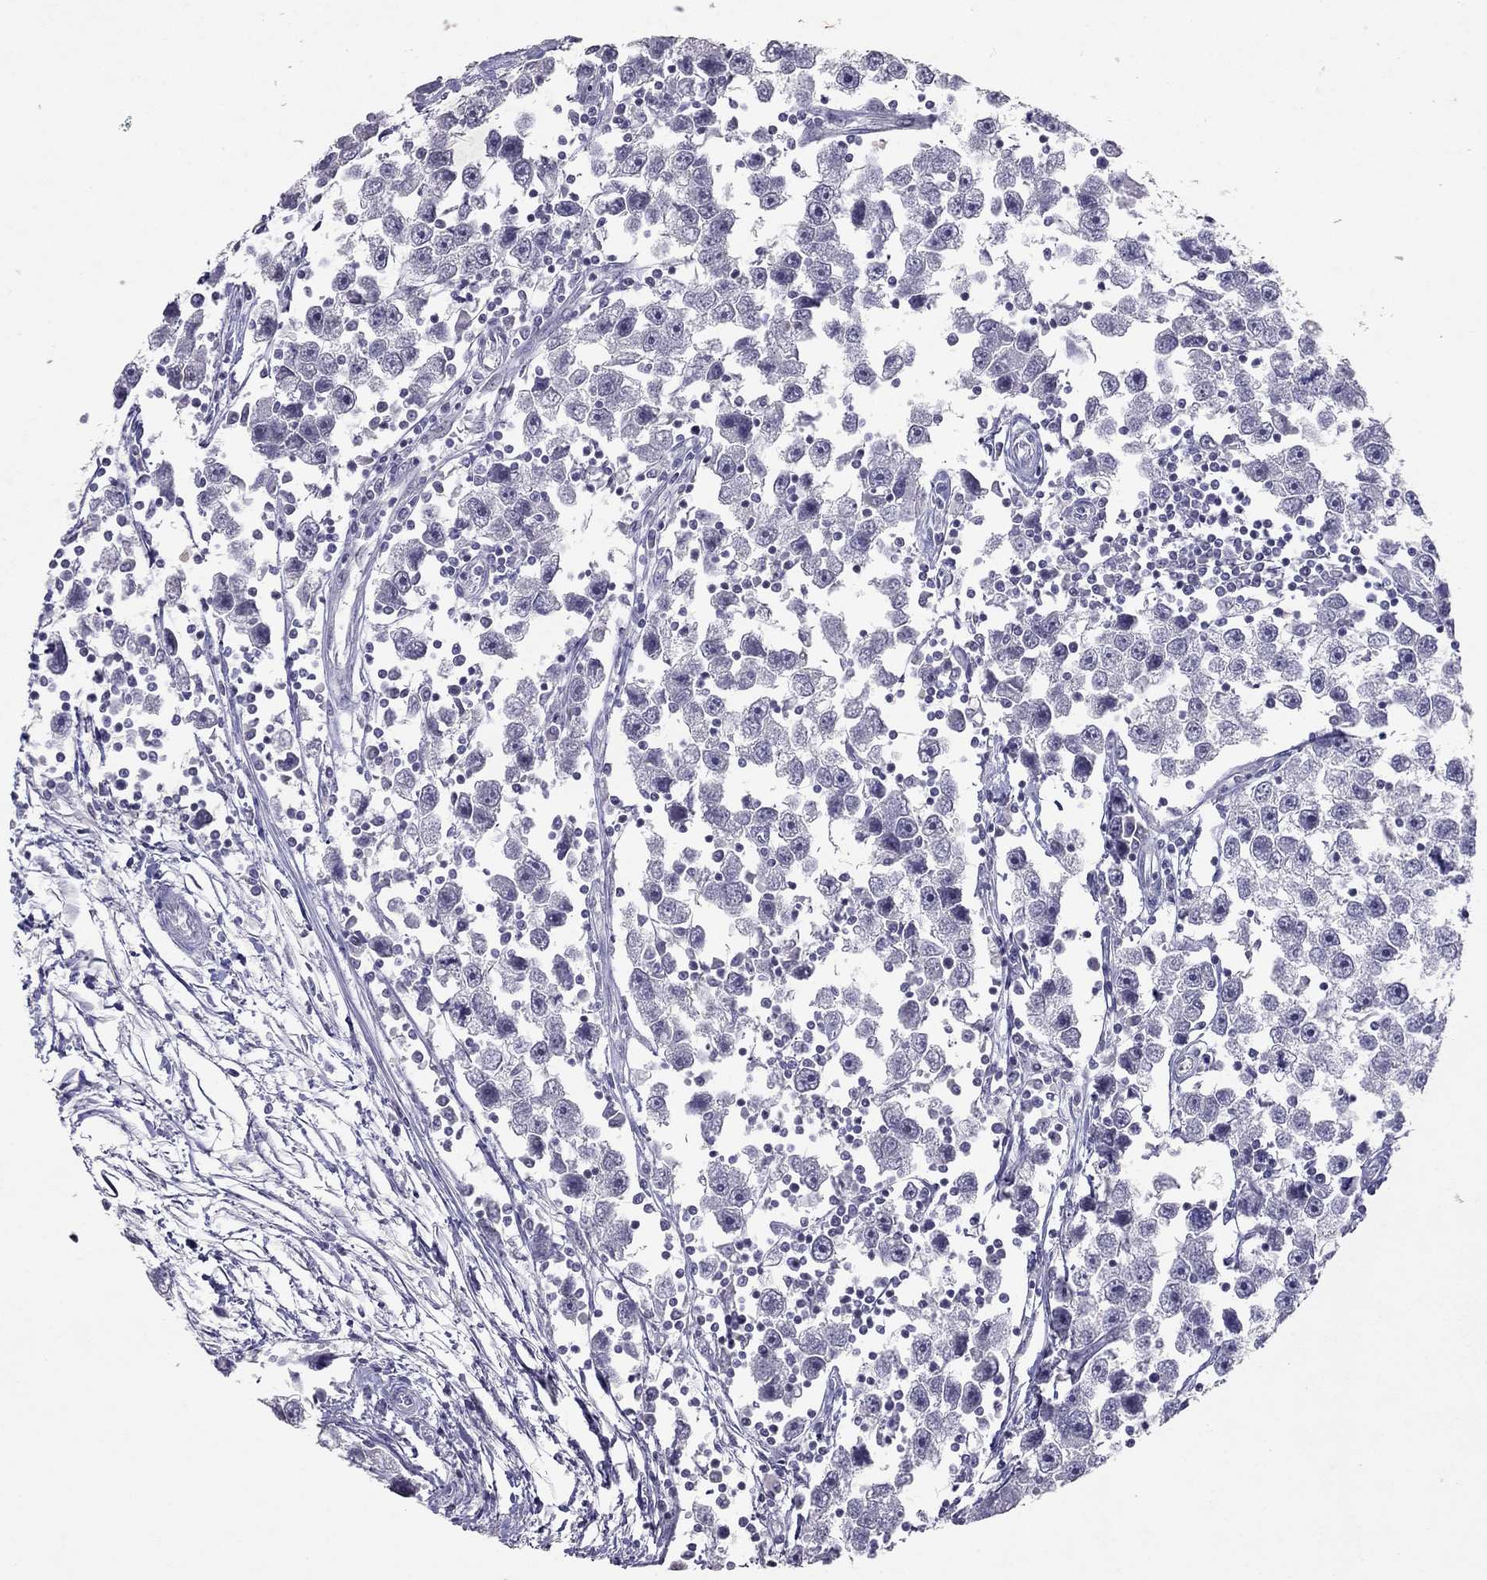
{"staining": {"intensity": "negative", "quantity": "none", "location": "none"}, "tissue": "testis cancer", "cell_type": "Tumor cells", "image_type": "cancer", "snomed": [{"axis": "morphology", "description": "Seminoma, NOS"}, {"axis": "topography", "description": "Testis"}], "caption": "The photomicrograph demonstrates no staining of tumor cells in testis seminoma.", "gene": "TSHB", "patient": {"sex": "male", "age": 30}}